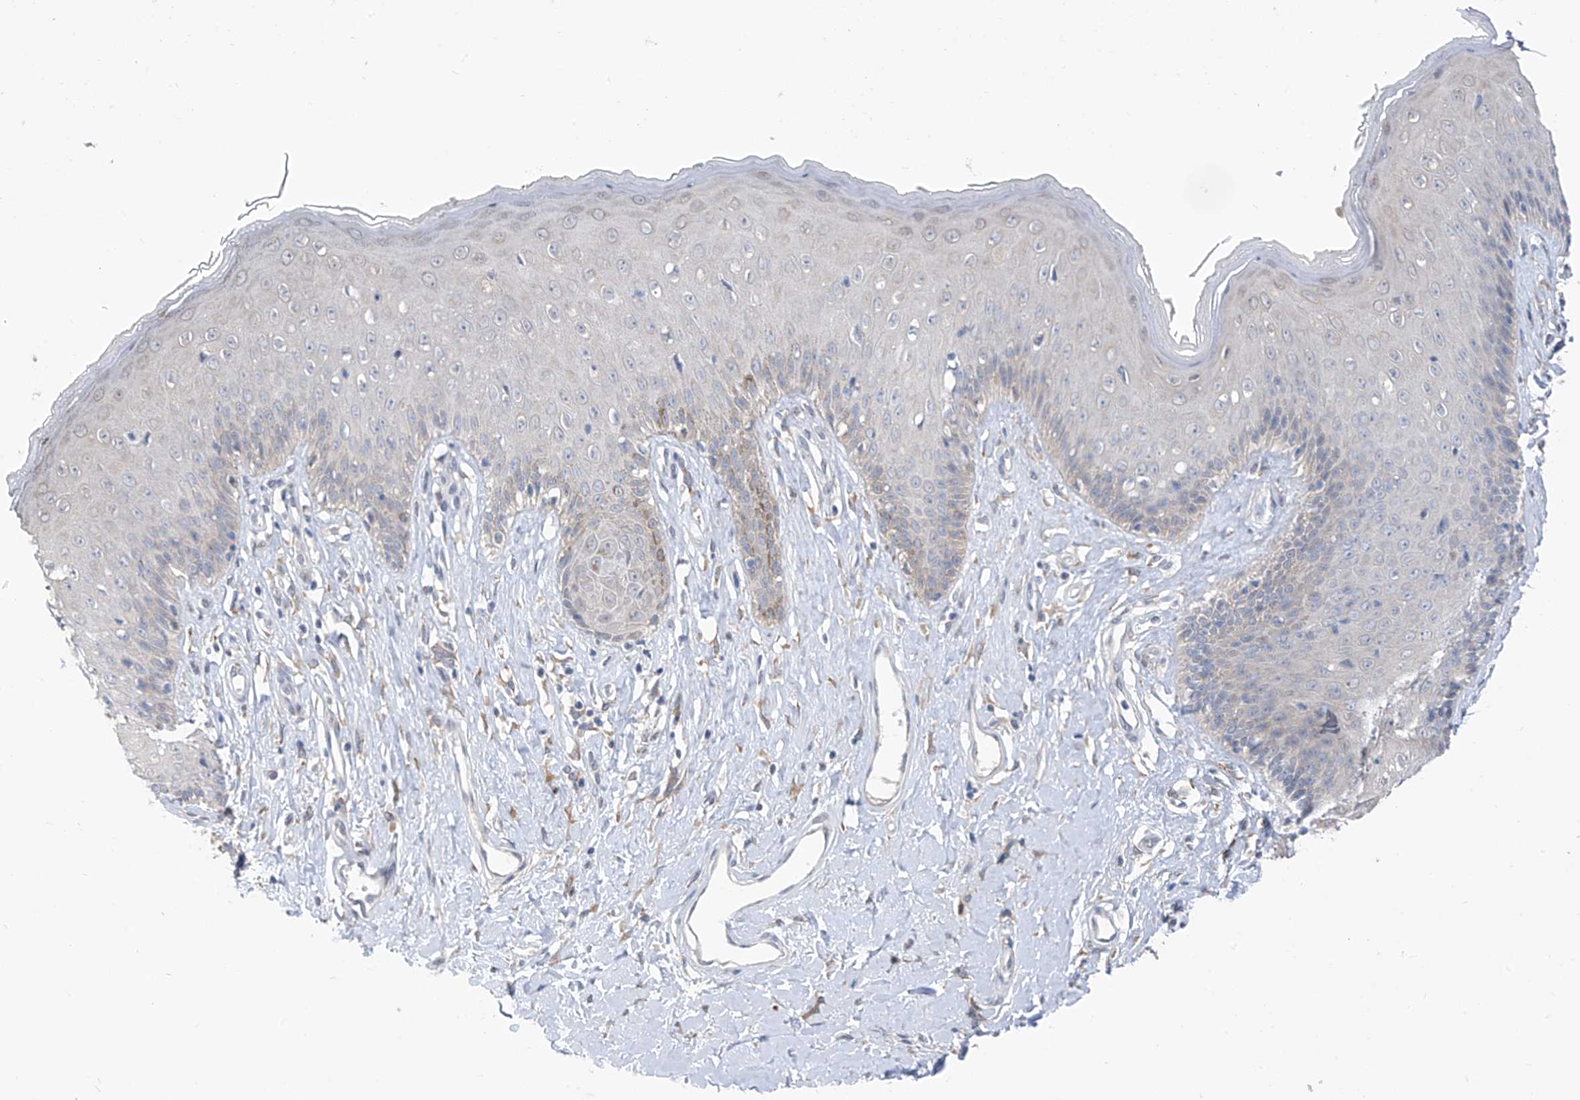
{"staining": {"intensity": "weak", "quantity": "<25%", "location": "cytoplasmic/membranous"}, "tissue": "skin", "cell_type": "Epidermal cells", "image_type": "normal", "snomed": [{"axis": "morphology", "description": "Normal tissue, NOS"}, {"axis": "morphology", "description": "Squamous cell carcinoma, NOS"}, {"axis": "topography", "description": "Vulva"}], "caption": "This is an IHC micrograph of normal human skin. There is no staining in epidermal cells.", "gene": "CYP4V2", "patient": {"sex": "female", "age": 85}}